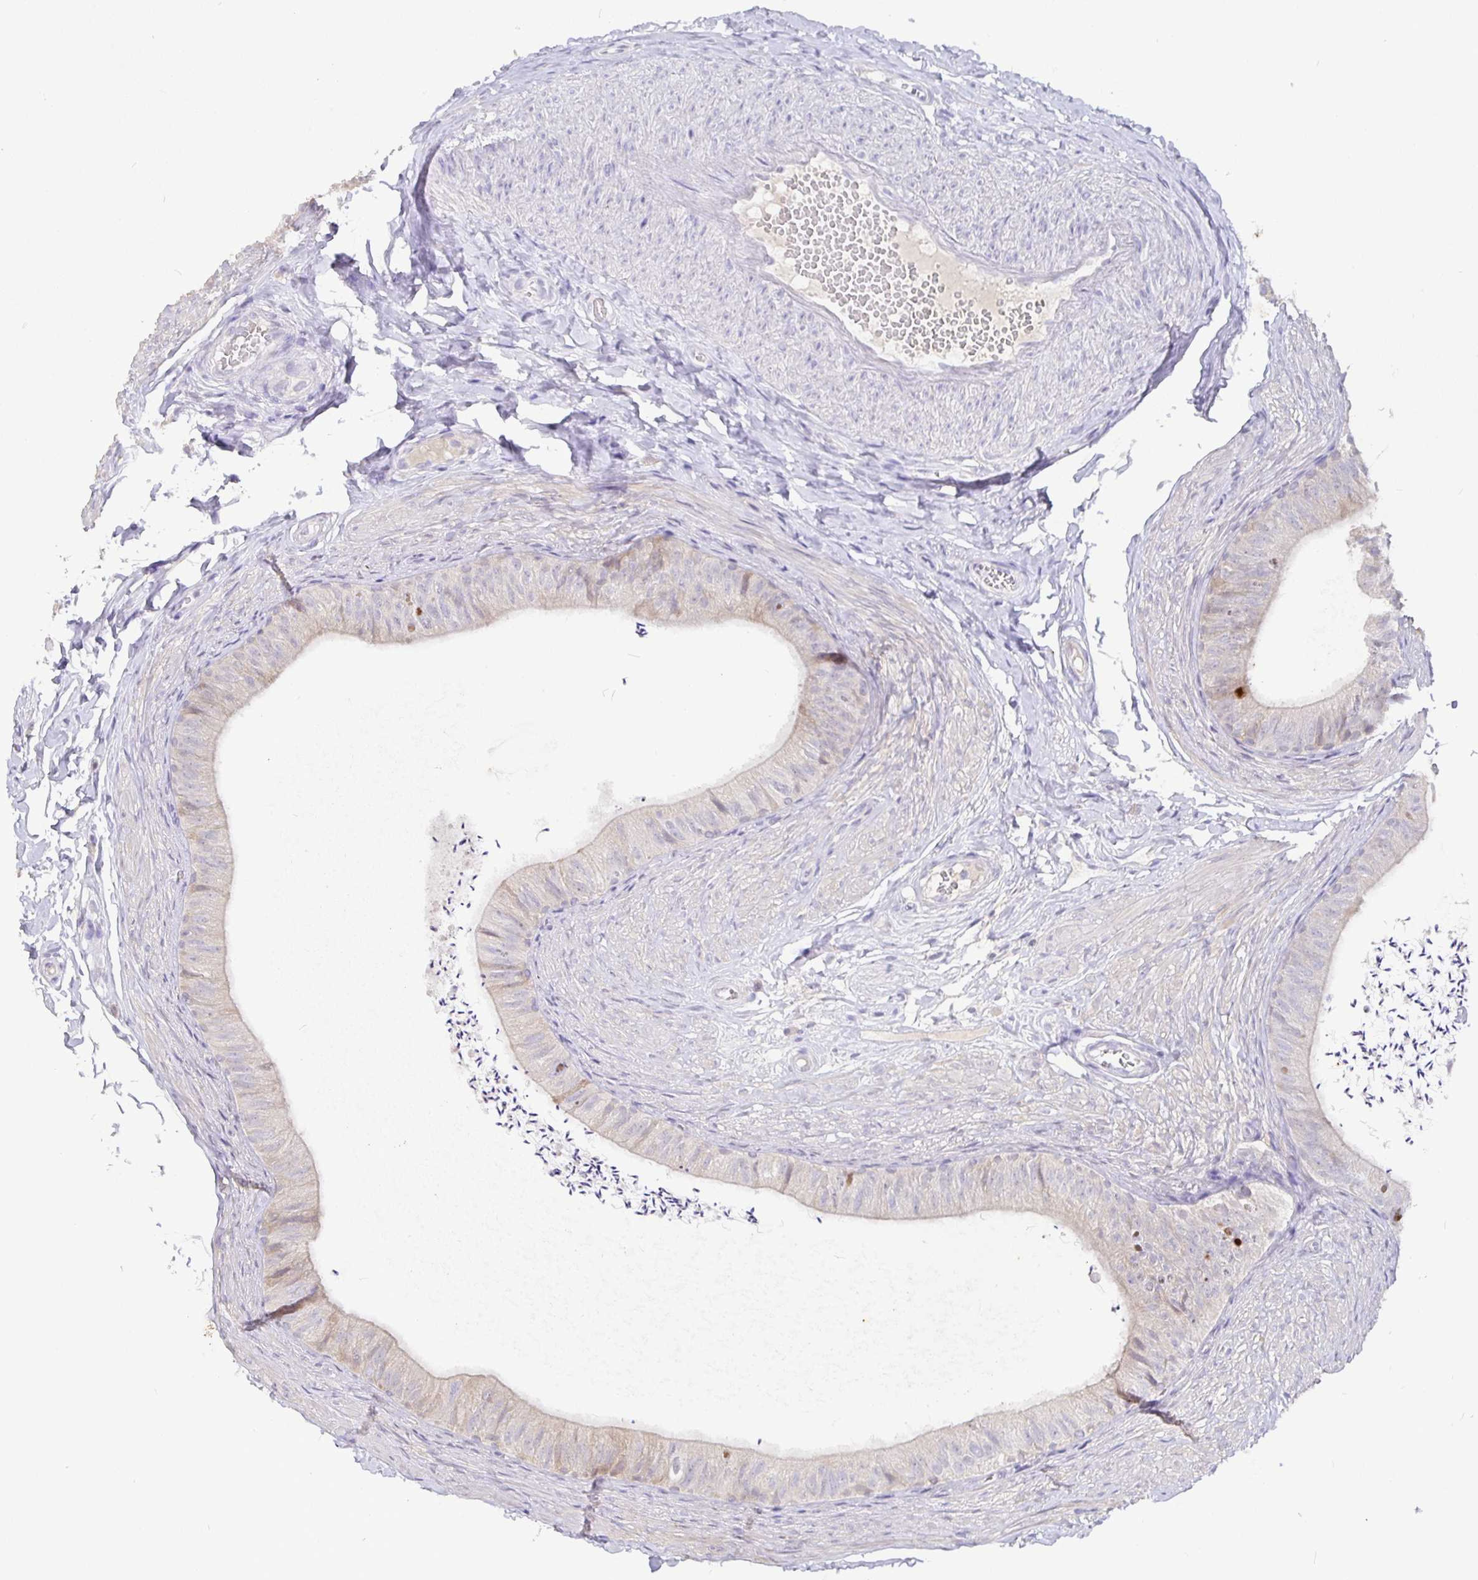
{"staining": {"intensity": "moderate", "quantity": "<25%", "location": "cytoplasmic/membranous"}, "tissue": "epididymis", "cell_type": "Glandular cells", "image_type": "normal", "snomed": [{"axis": "morphology", "description": "Normal tissue, NOS"}, {"axis": "topography", "description": "Epididymis, spermatic cord, NOS"}, {"axis": "topography", "description": "Epididymis"}, {"axis": "topography", "description": "Peripheral nerve tissue"}], "caption": "Benign epididymis exhibits moderate cytoplasmic/membranous staining in about <25% of glandular cells, visualized by immunohistochemistry. Nuclei are stained in blue.", "gene": "SHISA4", "patient": {"sex": "male", "age": 29}}